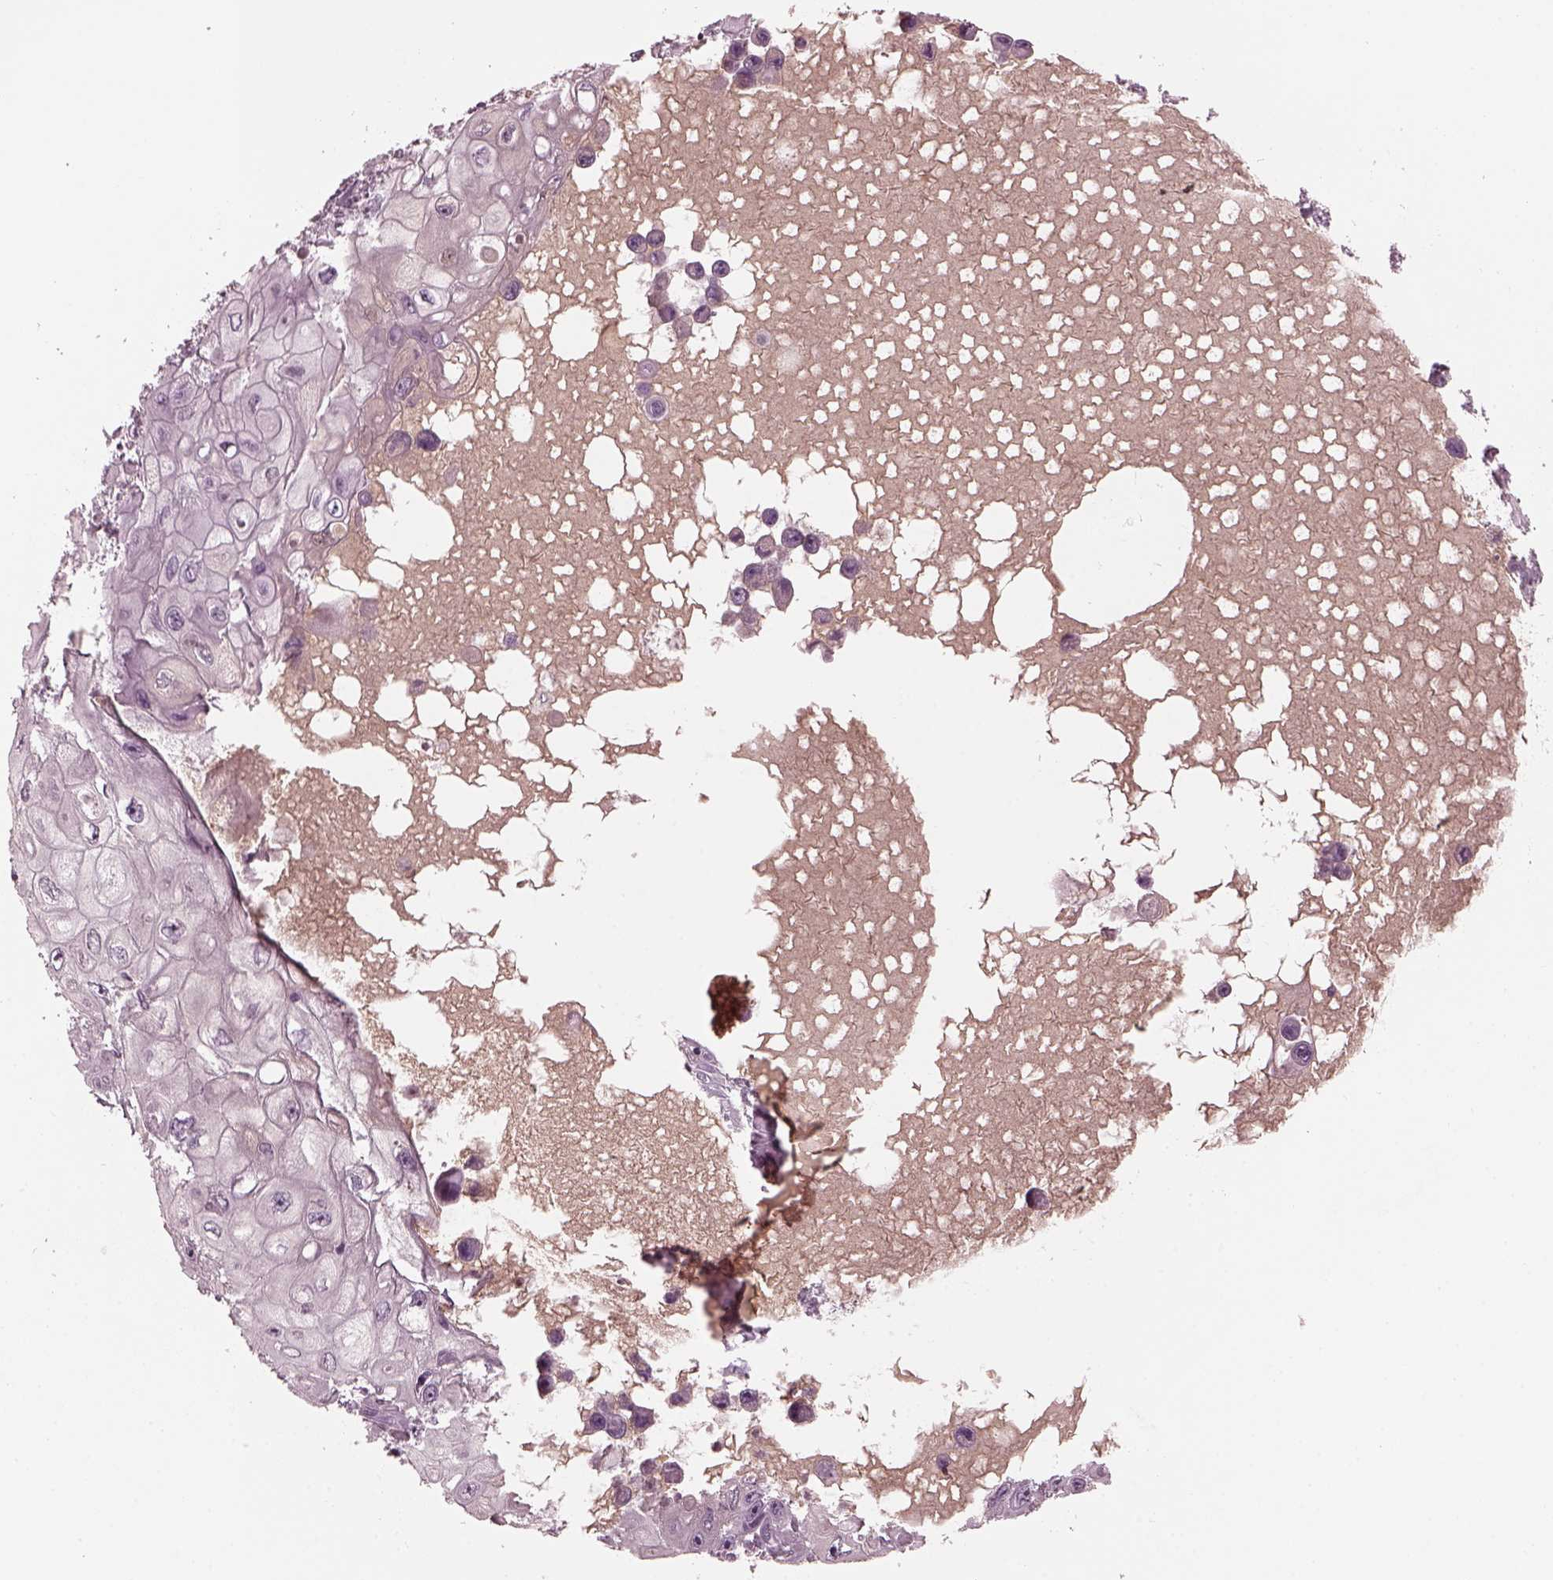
{"staining": {"intensity": "negative", "quantity": "none", "location": "none"}, "tissue": "skin cancer", "cell_type": "Tumor cells", "image_type": "cancer", "snomed": [{"axis": "morphology", "description": "Squamous cell carcinoma, NOS"}, {"axis": "topography", "description": "Skin"}], "caption": "This micrograph is of squamous cell carcinoma (skin) stained with IHC to label a protein in brown with the nuclei are counter-stained blue. There is no staining in tumor cells. Nuclei are stained in blue.", "gene": "PORCN", "patient": {"sex": "male", "age": 82}}